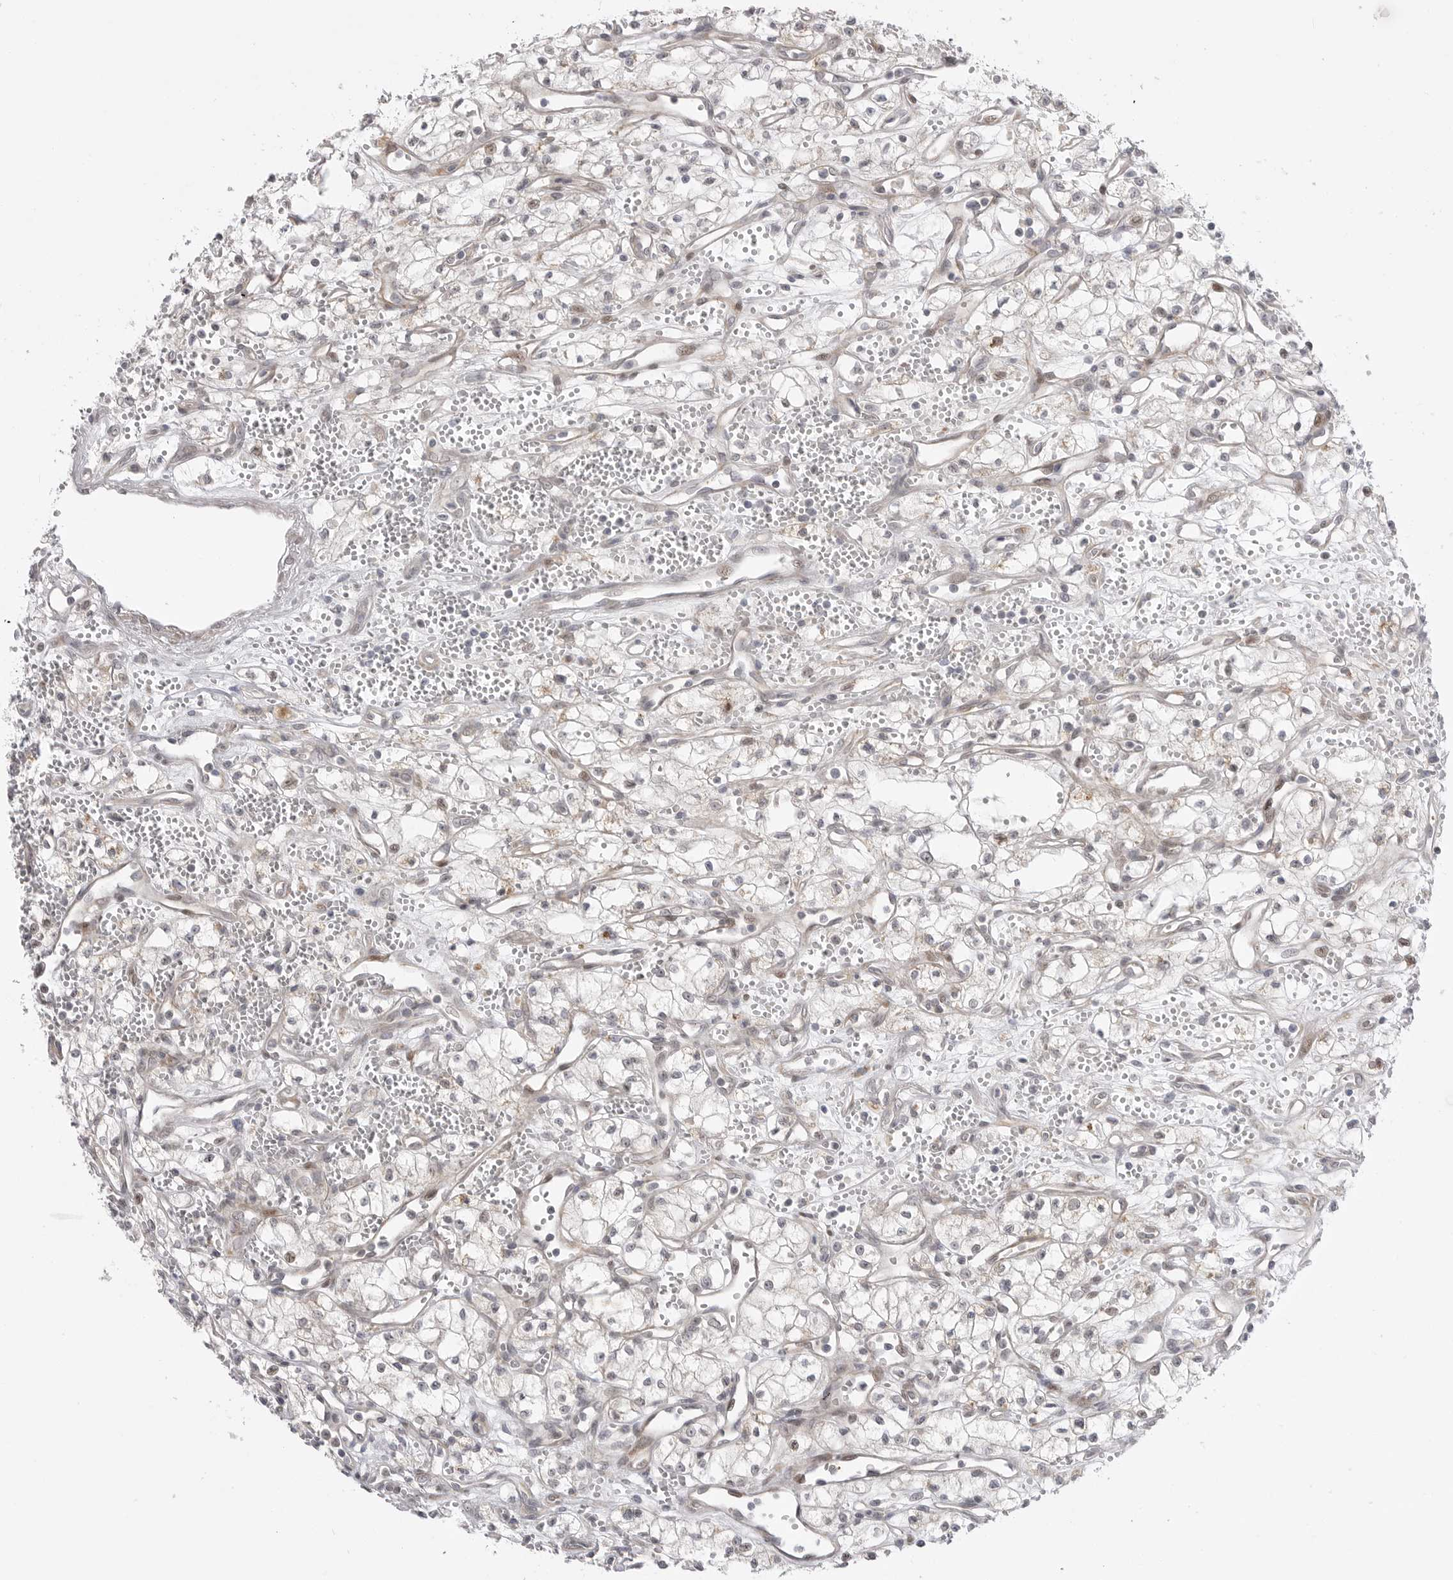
{"staining": {"intensity": "negative", "quantity": "none", "location": "none"}, "tissue": "renal cancer", "cell_type": "Tumor cells", "image_type": "cancer", "snomed": [{"axis": "morphology", "description": "Adenocarcinoma, NOS"}, {"axis": "topography", "description": "Kidney"}], "caption": "Image shows no protein expression in tumor cells of renal adenocarcinoma tissue. Brightfield microscopy of immunohistochemistry stained with DAB (3,3'-diaminobenzidine) (brown) and hematoxylin (blue), captured at high magnification.", "gene": "GGT6", "patient": {"sex": "male", "age": 59}}